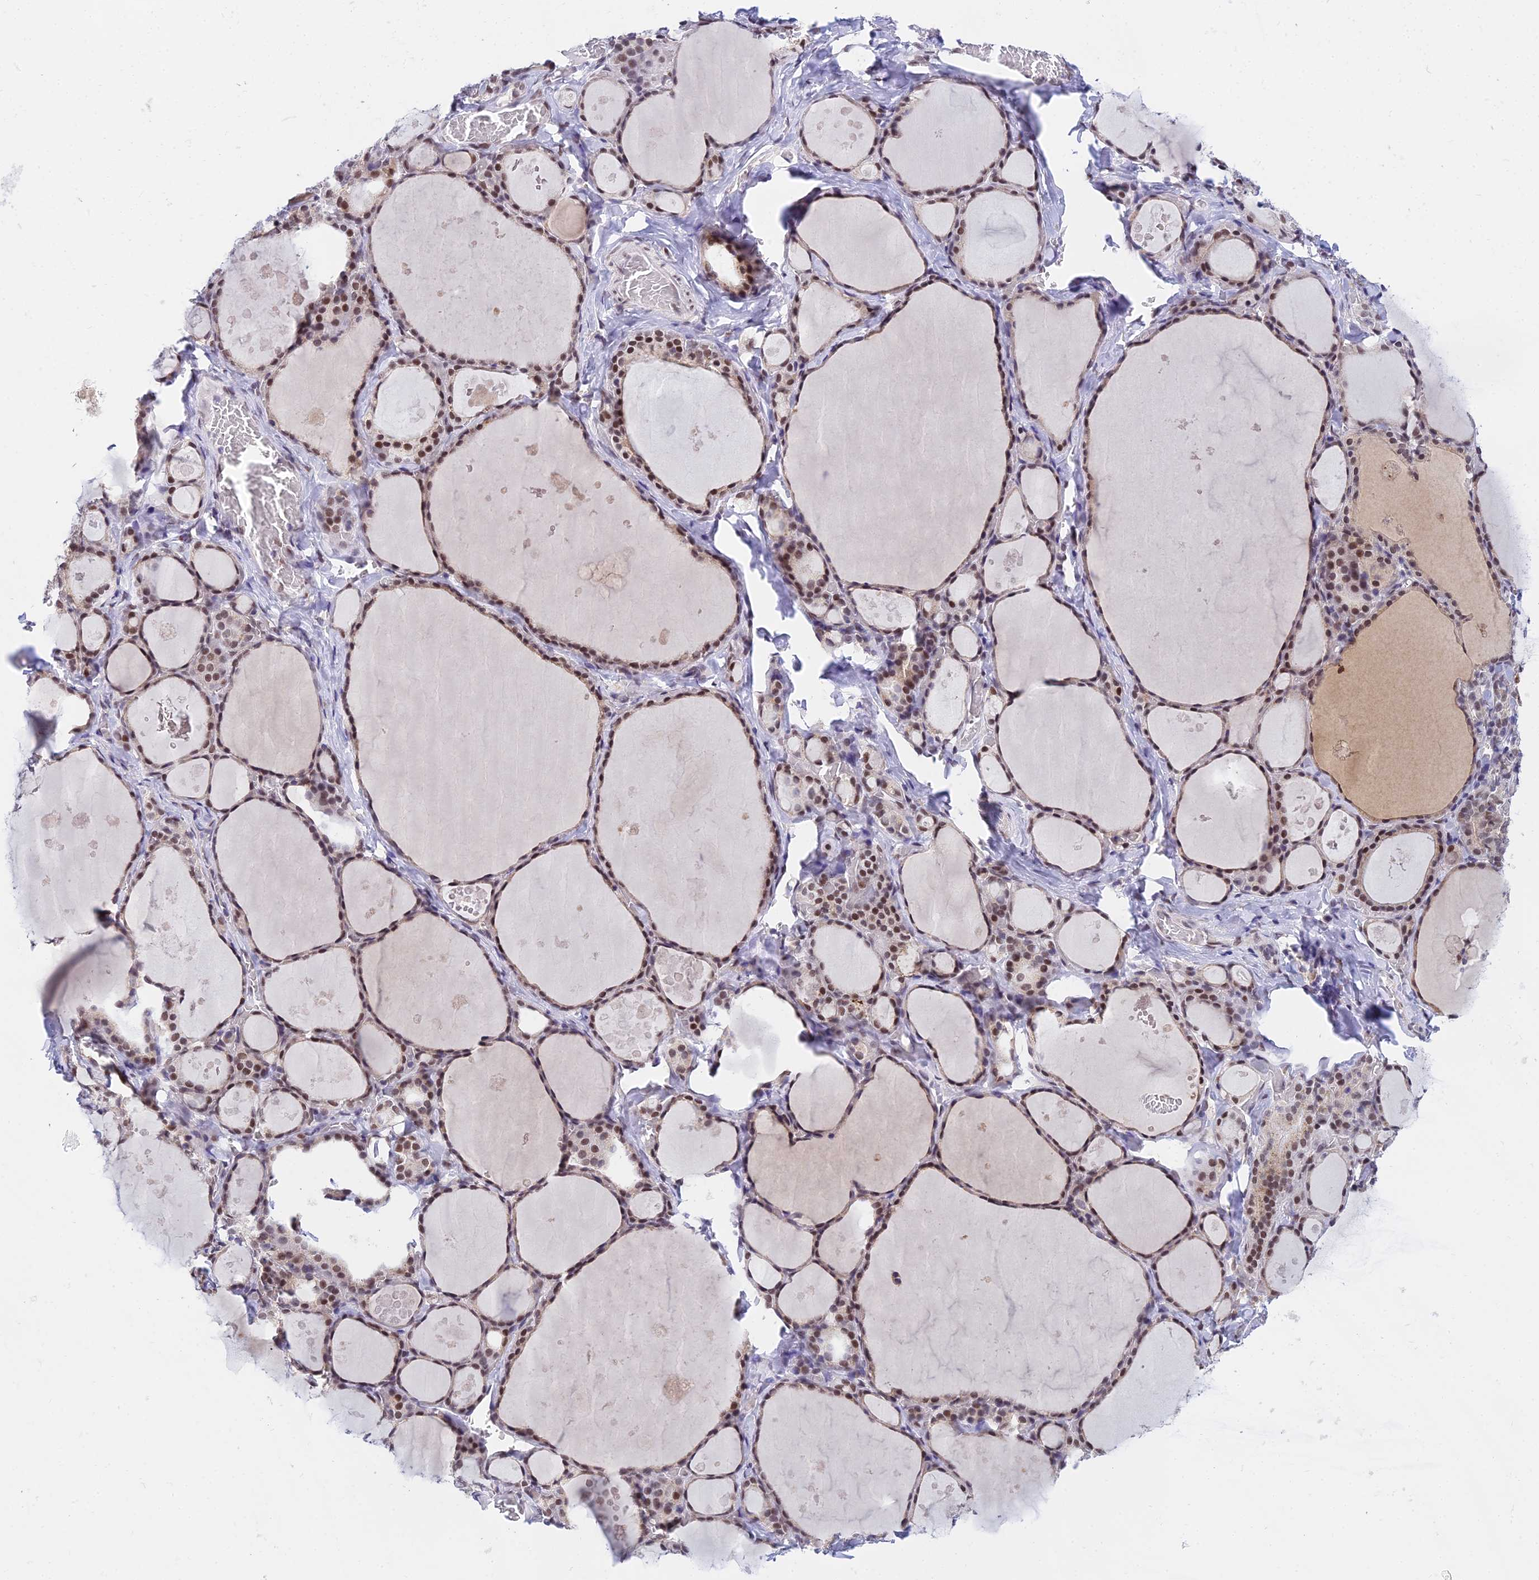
{"staining": {"intensity": "moderate", "quantity": ">75%", "location": "nuclear"}, "tissue": "thyroid gland", "cell_type": "Glandular cells", "image_type": "normal", "snomed": [{"axis": "morphology", "description": "Normal tissue, NOS"}, {"axis": "topography", "description": "Thyroid gland"}], "caption": "A medium amount of moderate nuclear positivity is appreciated in about >75% of glandular cells in benign thyroid gland.", "gene": "C2orf49", "patient": {"sex": "male", "age": 56}}